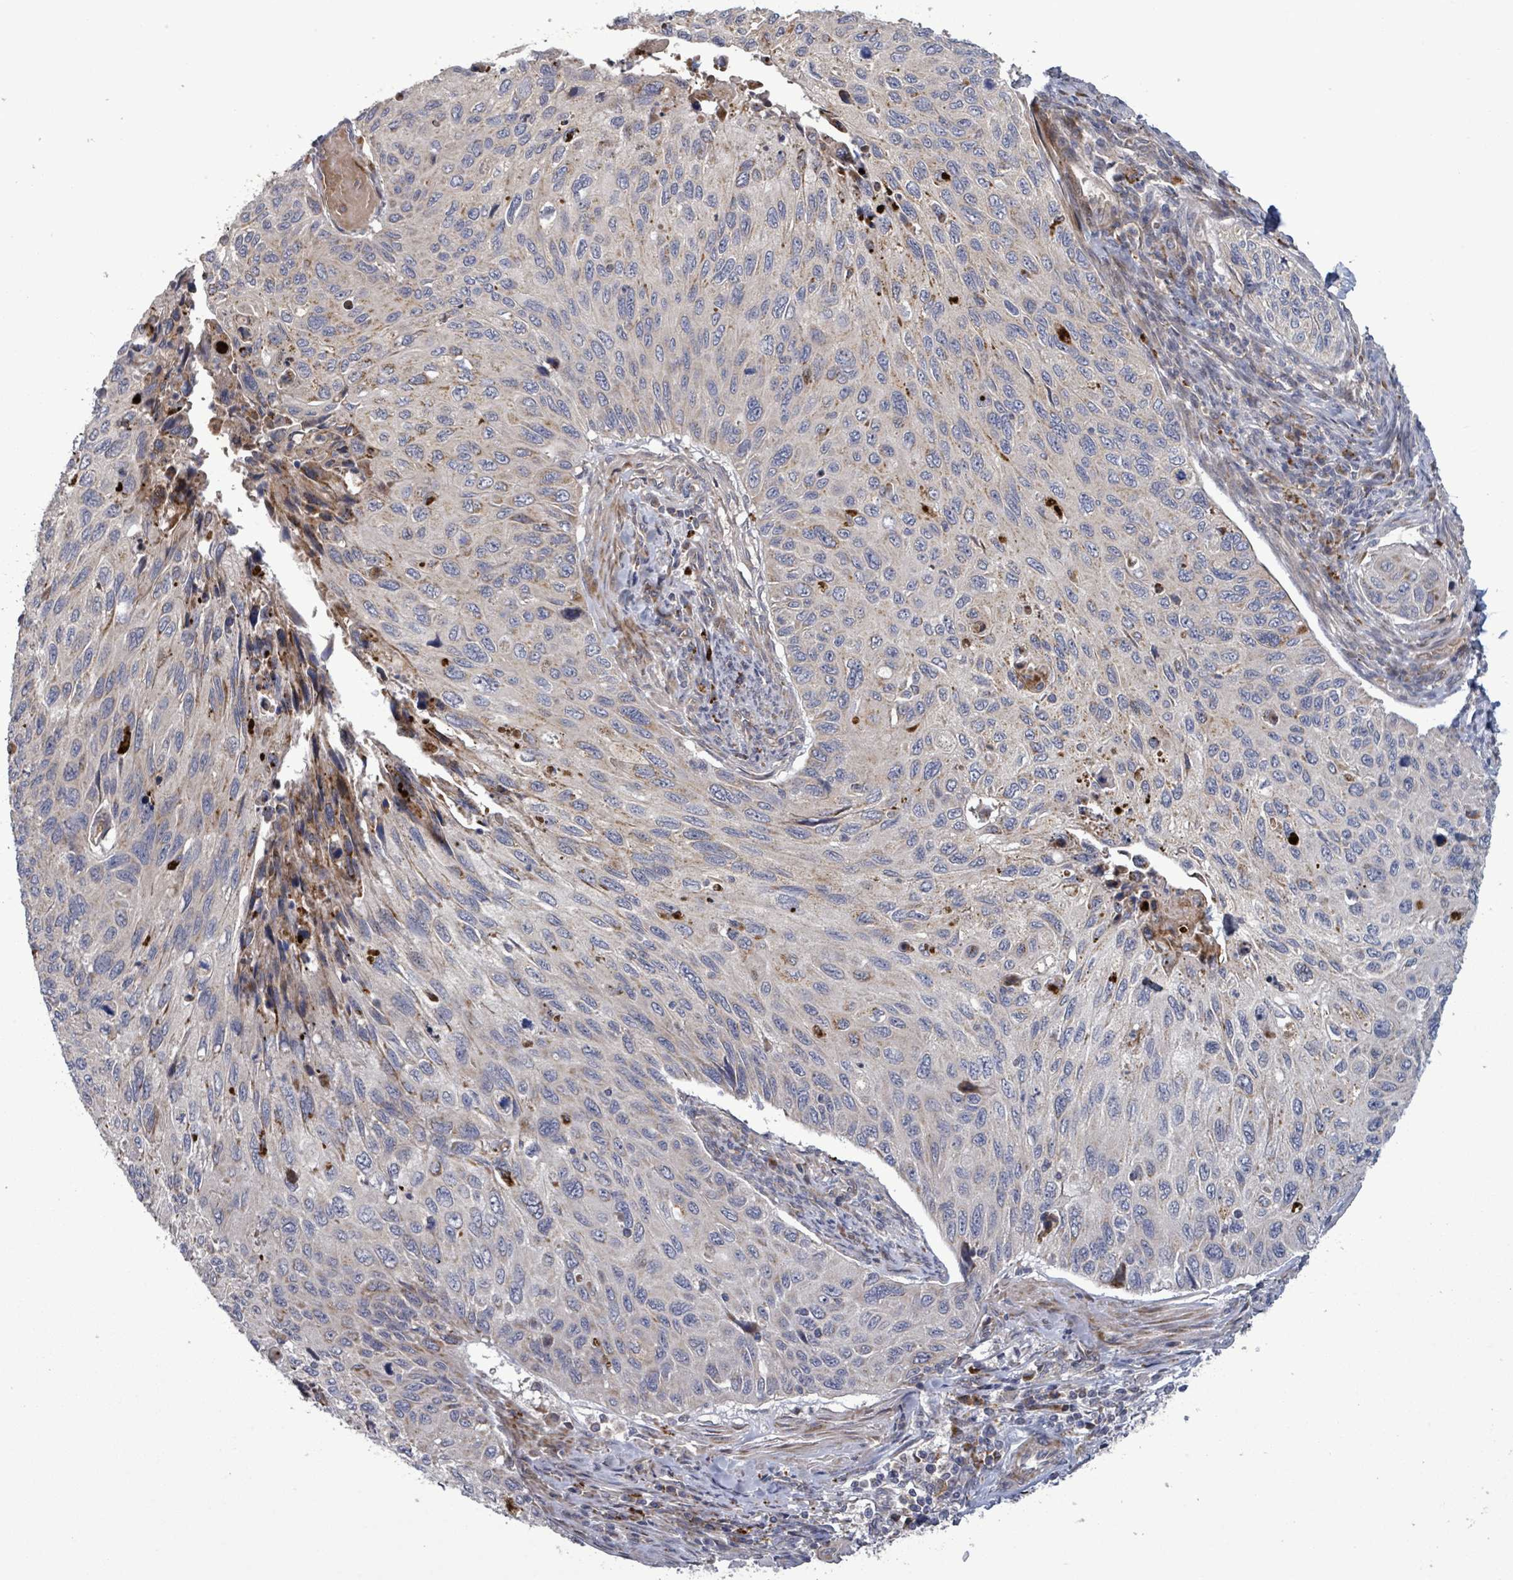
{"staining": {"intensity": "moderate", "quantity": "<25%", "location": "cytoplasmic/membranous"}, "tissue": "cervical cancer", "cell_type": "Tumor cells", "image_type": "cancer", "snomed": [{"axis": "morphology", "description": "Squamous cell carcinoma, NOS"}, {"axis": "topography", "description": "Cervix"}], "caption": "Human cervical cancer (squamous cell carcinoma) stained for a protein (brown) reveals moderate cytoplasmic/membranous positive positivity in approximately <25% of tumor cells.", "gene": "DIPK2A", "patient": {"sex": "female", "age": 70}}